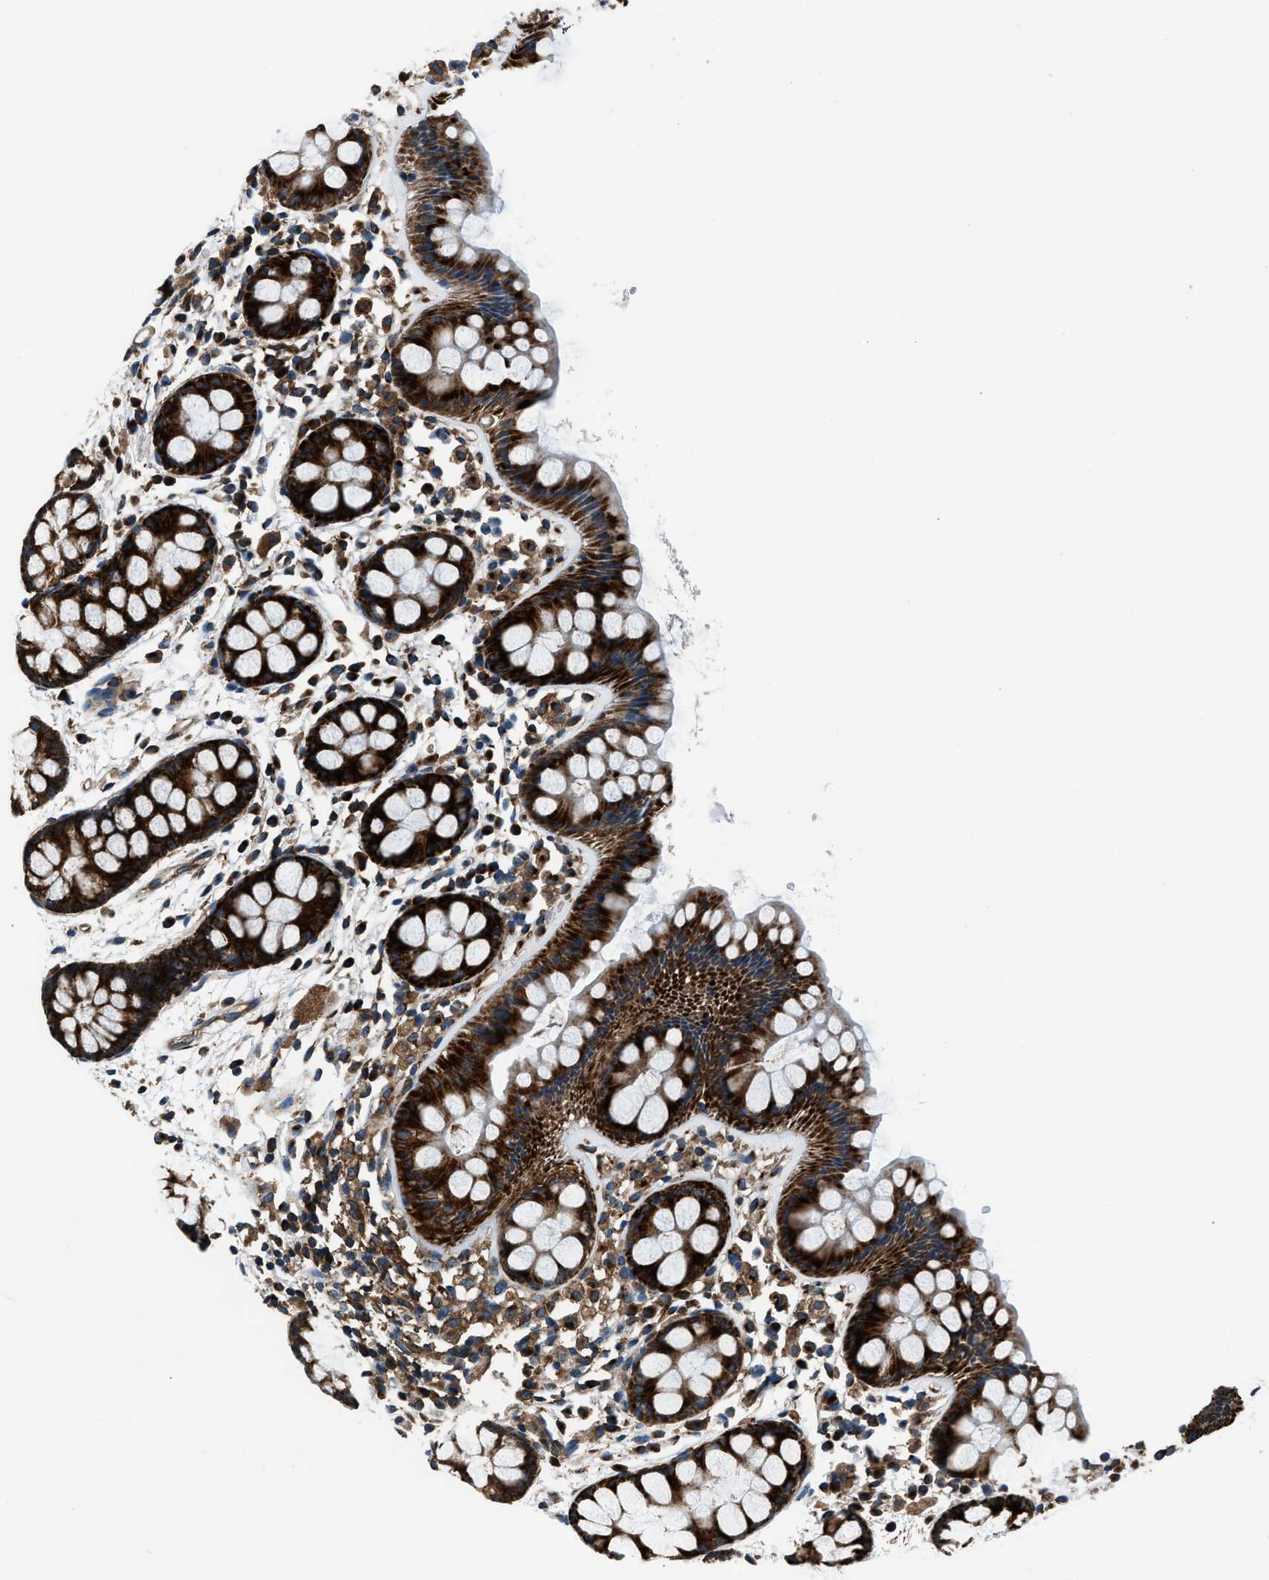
{"staining": {"intensity": "strong", "quantity": ">75%", "location": "cytoplasmic/membranous"}, "tissue": "rectum", "cell_type": "Glandular cells", "image_type": "normal", "snomed": [{"axis": "morphology", "description": "Normal tissue, NOS"}, {"axis": "topography", "description": "Rectum"}], "caption": "Glandular cells show high levels of strong cytoplasmic/membranous positivity in approximately >75% of cells in normal rectum. (Brightfield microscopy of DAB IHC at high magnification).", "gene": "ARFGAP2", "patient": {"sex": "female", "age": 66}}